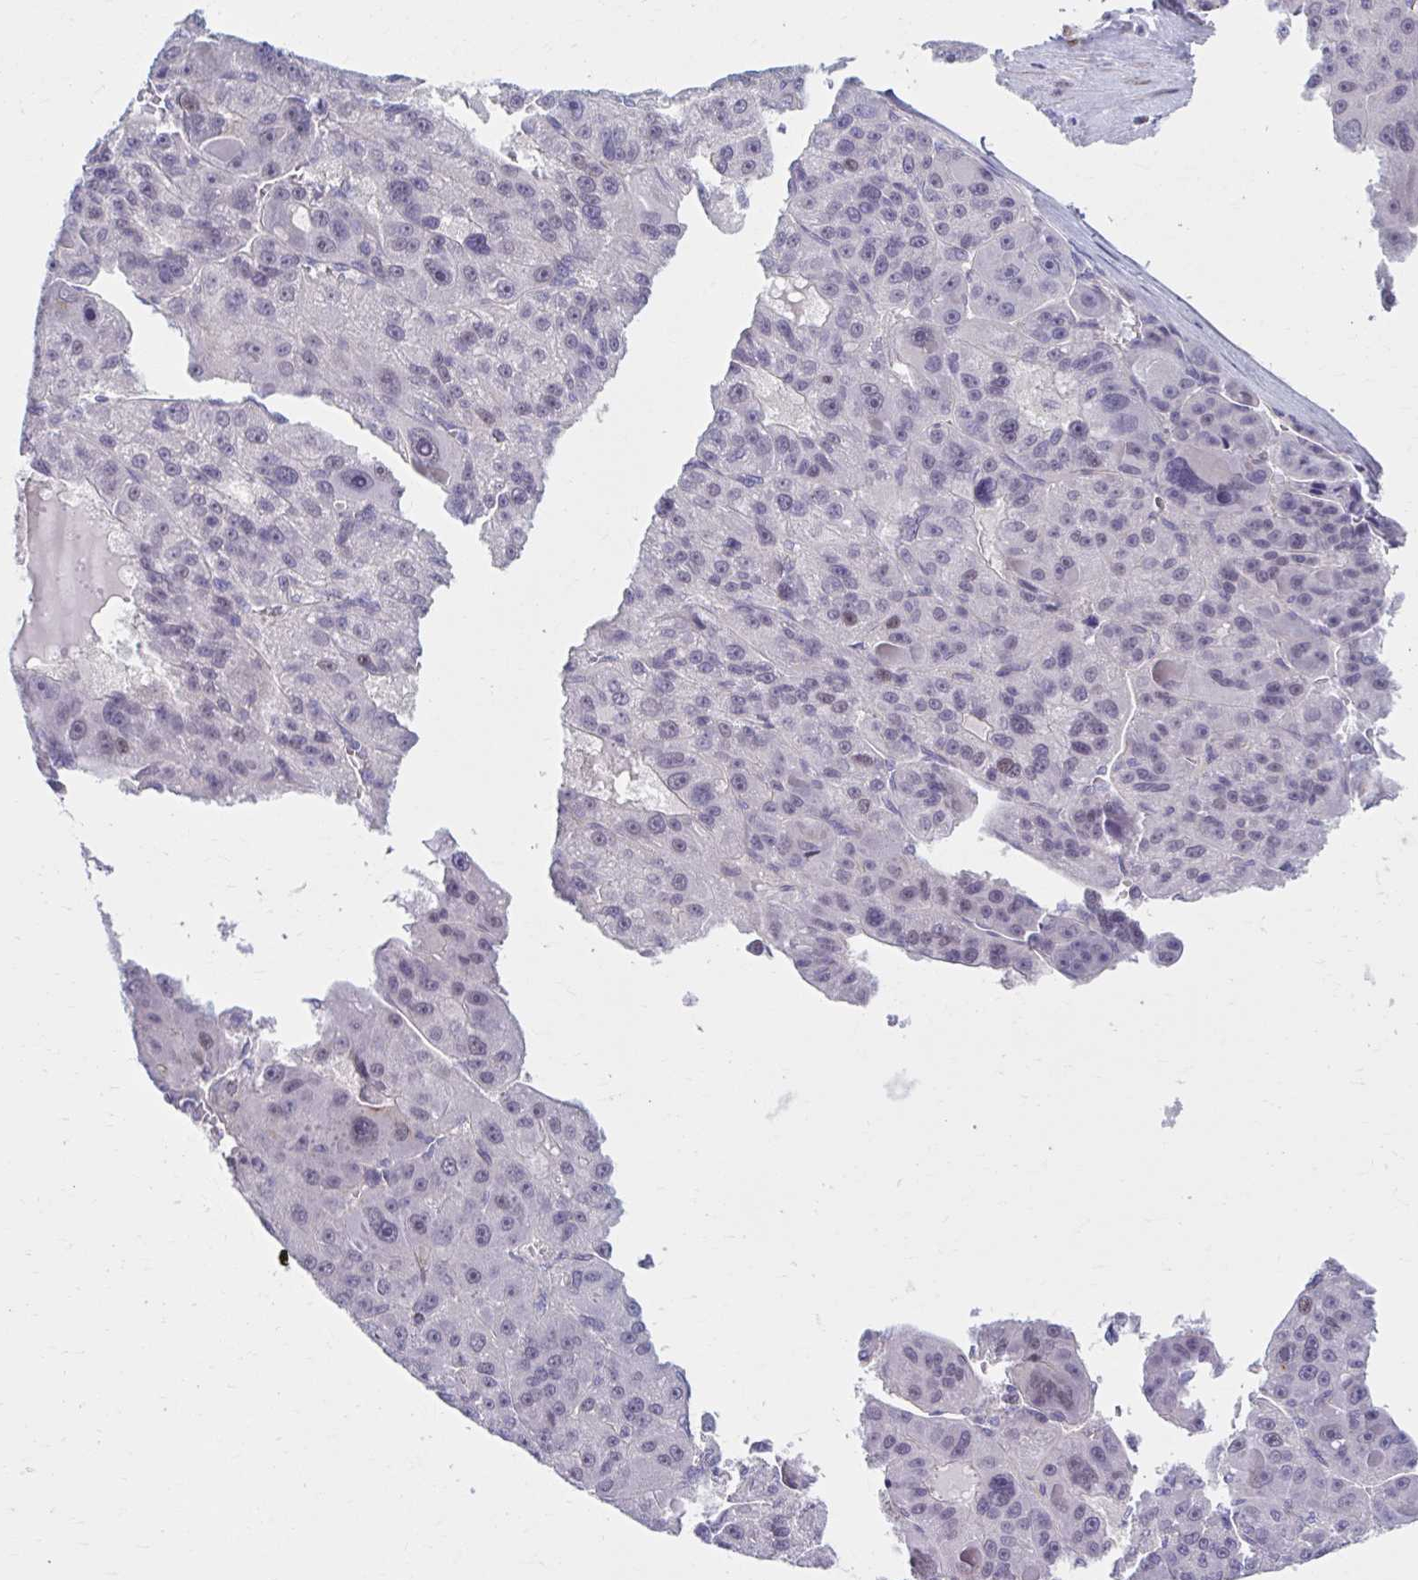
{"staining": {"intensity": "negative", "quantity": "none", "location": "none"}, "tissue": "liver cancer", "cell_type": "Tumor cells", "image_type": "cancer", "snomed": [{"axis": "morphology", "description": "Carcinoma, Hepatocellular, NOS"}, {"axis": "topography", "description": "Liver"}], "caption": "Tumor cells are negative for brown protein staining in liver hepatocellular carcinoma.", "gene": "CHST3", "patient": {"sex": "male", "age": 76}}